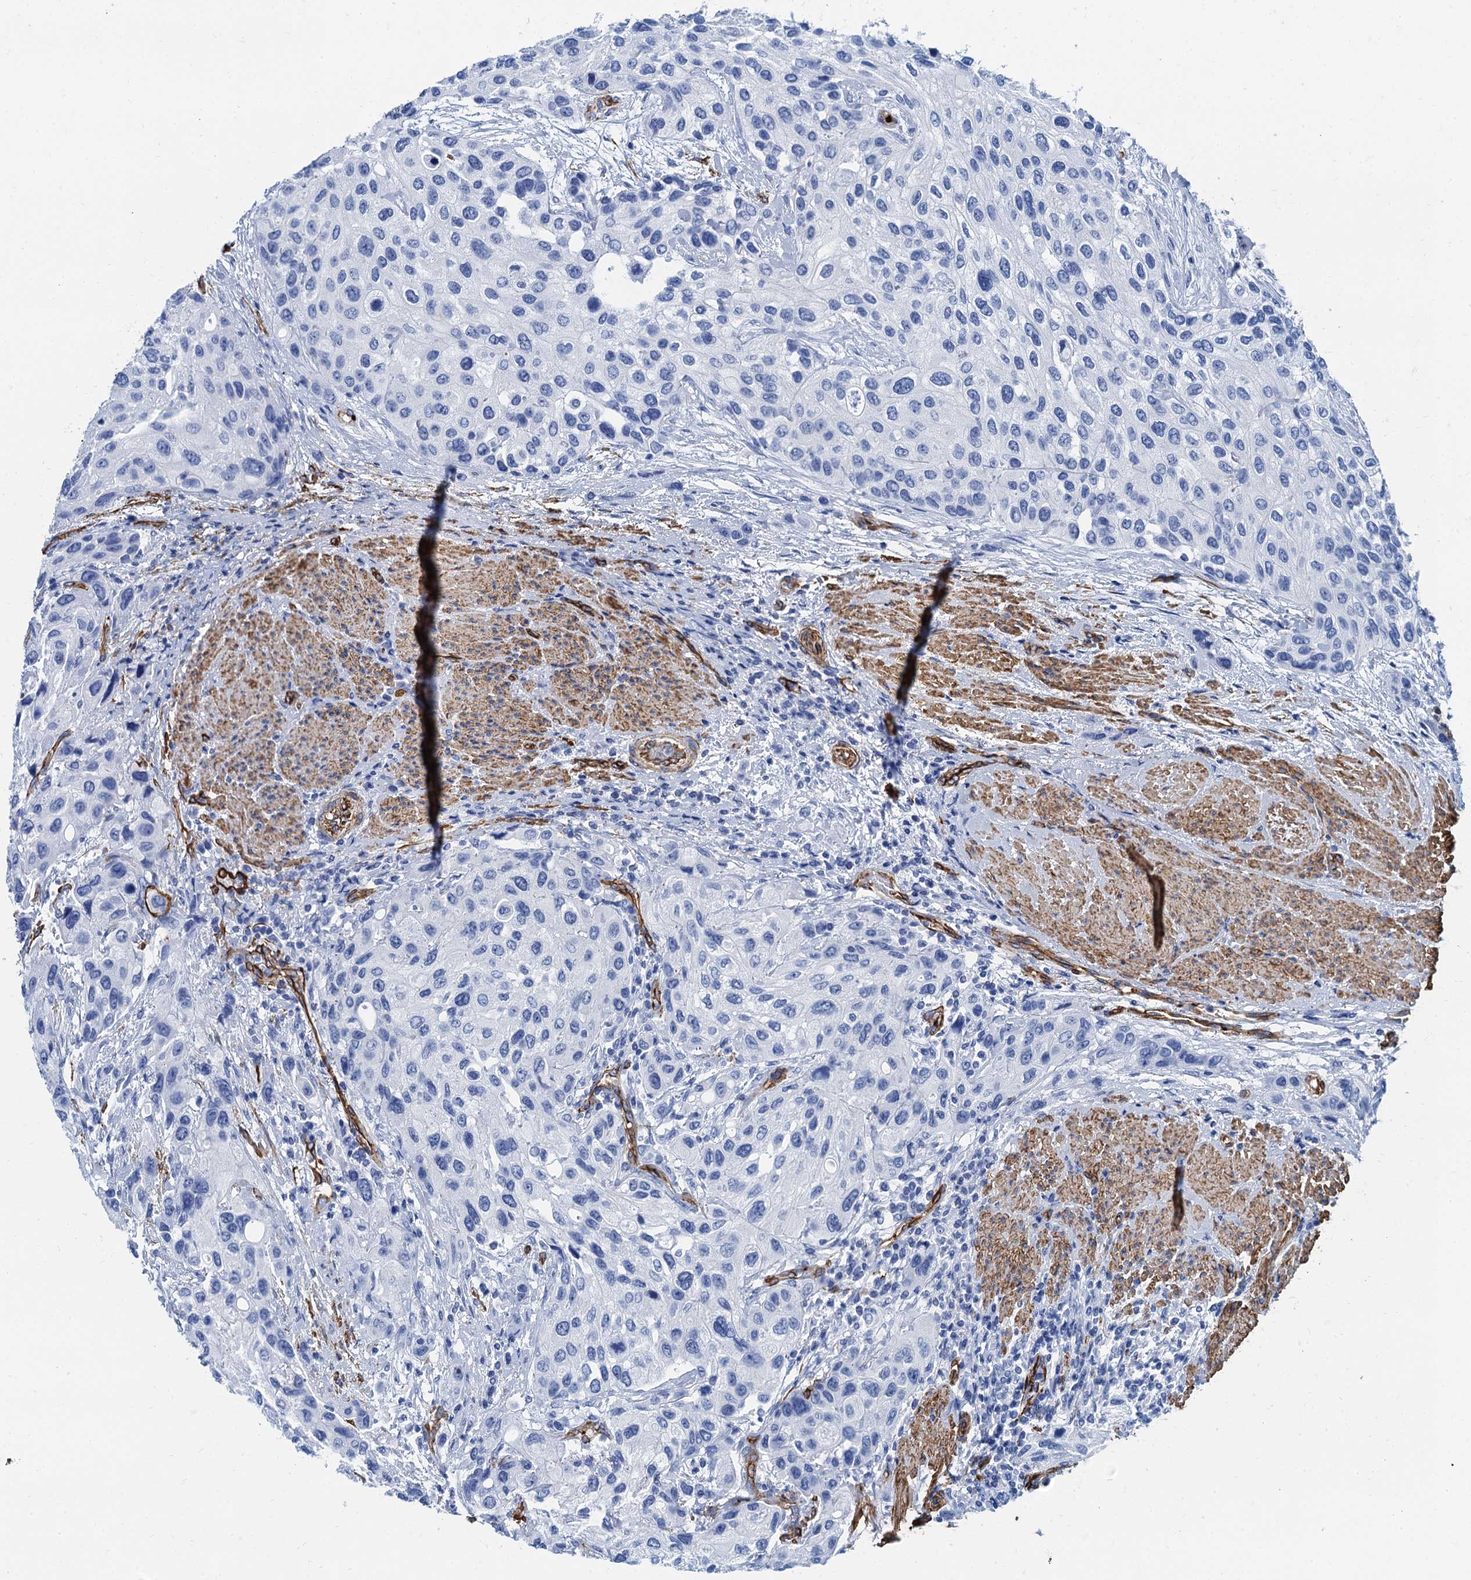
{"staining": {"intensity": "negative", "quantity": "none", "location": "none"}, "tissue": "urothelial cancer", "cell_type": "Tumor cells", "image_type": "cancer", "snomed": [{"axis": "morphology", "description": "Normal tissue, NOS"}, {"axis": "morphology", "description": "Urothelial carcinoma, High grade"}, {"axis": "topography", "description": "Vascular tissue"}, {"axis": "topography", "description": "Urinary bladder"}], "caption": "High-grade urothelial carcinoma was stained to show a protein in brown. There is no significant expression in tumor cells.", "gene": "CAVIN2", "patient": {"sex": "female", "age": 56}}